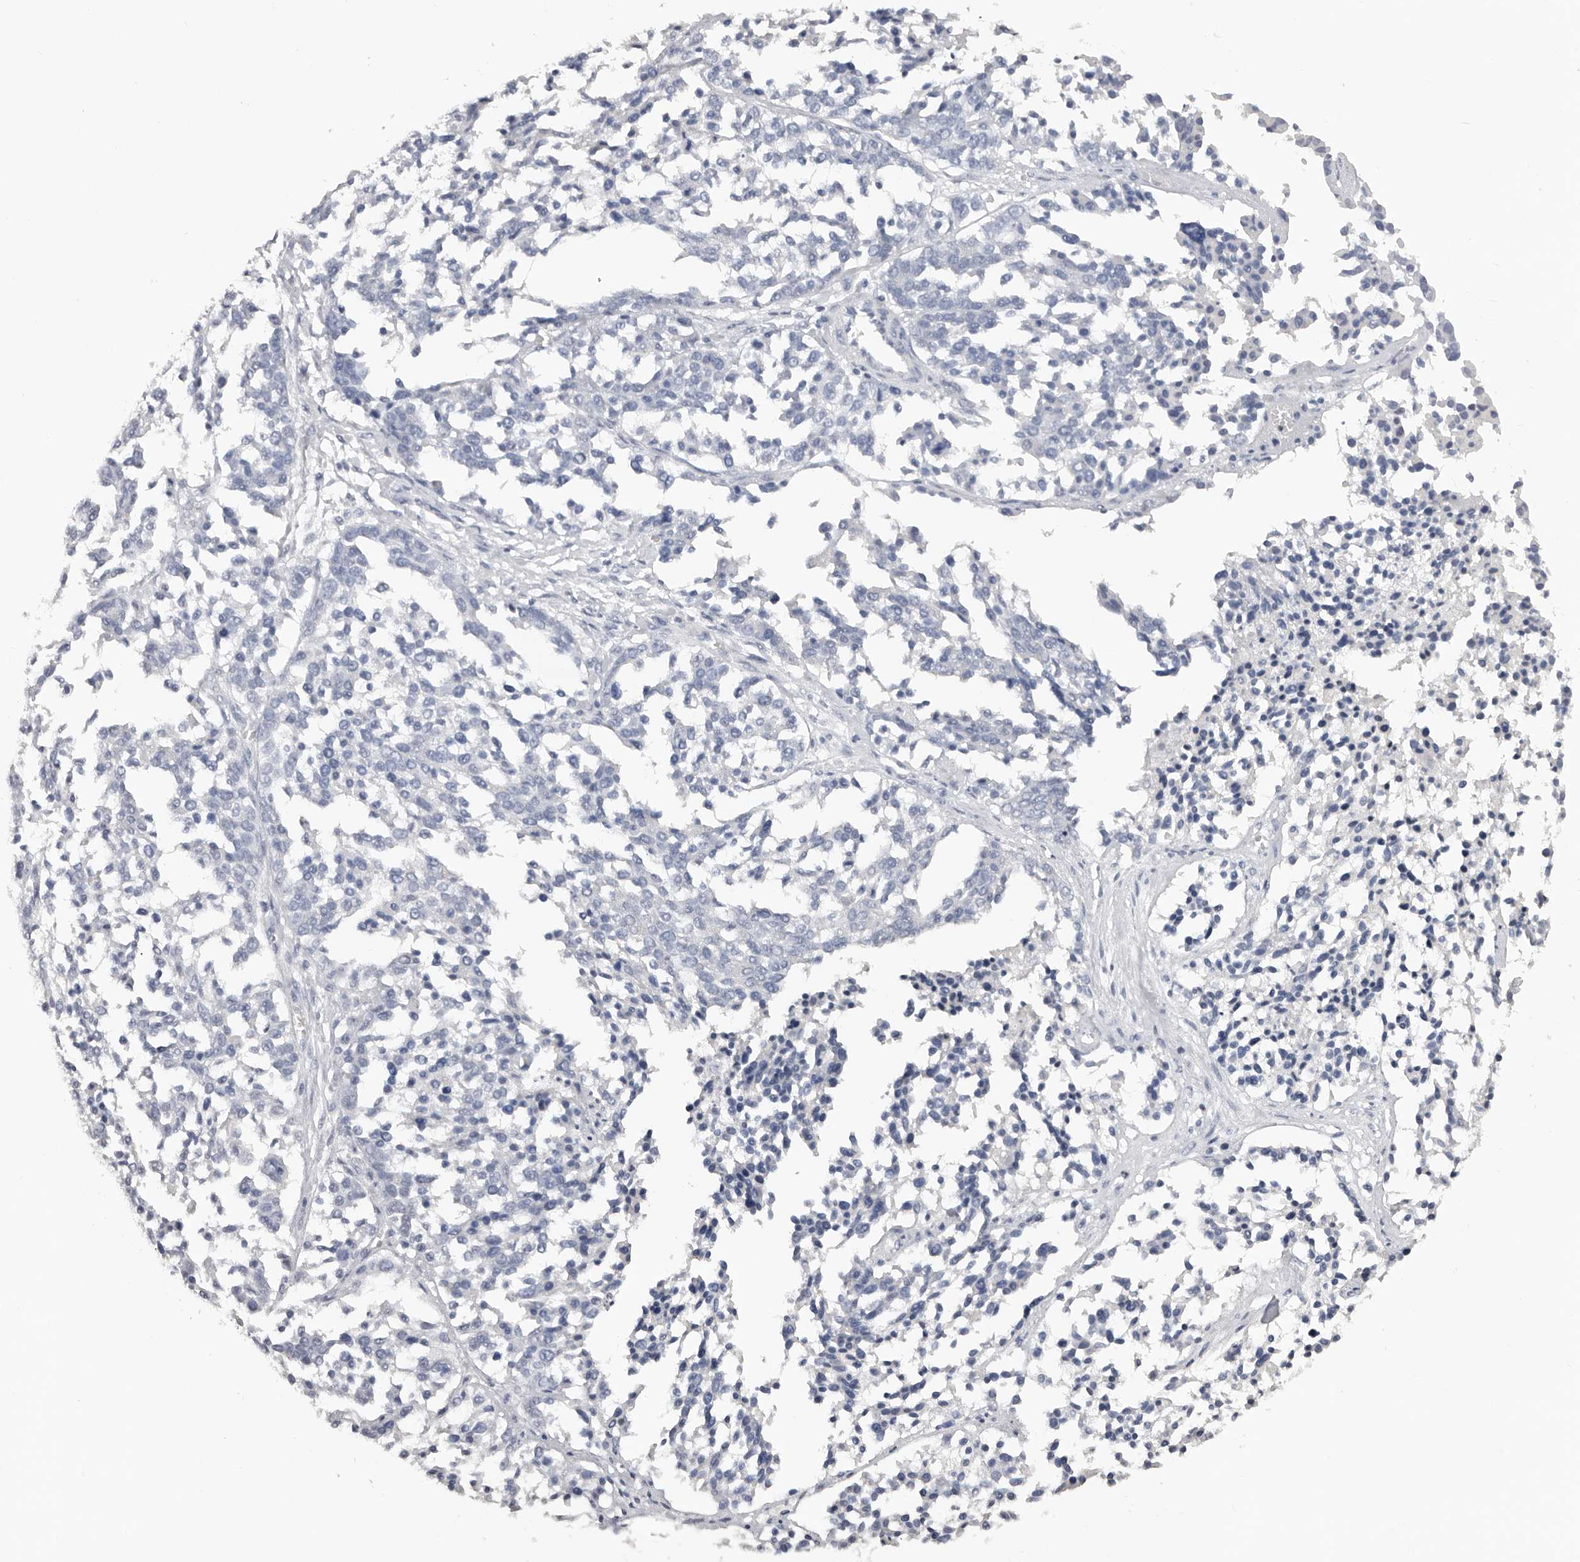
{"staining": {"intensity": "negative", "quantity": "none", "location": "none"}, "tissue": "ovarian cancer", "cell_type": "Tumor cells", "image_type": "cancer", "snomed": [{"axis": "morphology", "description": "Cystadenocarcinoma, serous, NOS"}, {"axis": "topography", "description": "Ovary"}], "caption": "Protein analysis of ovarian cancer (serous cystadenocarcinoma) demonstrates no significant positivity in tumor cells. Brightfield microscopy of immunohistochemistry stained with DAB (brown) and hematoxylin (blue), captured at high magnification.", "gene": "AKNAD1", "patient": {"sex": "female", "age": 44}}